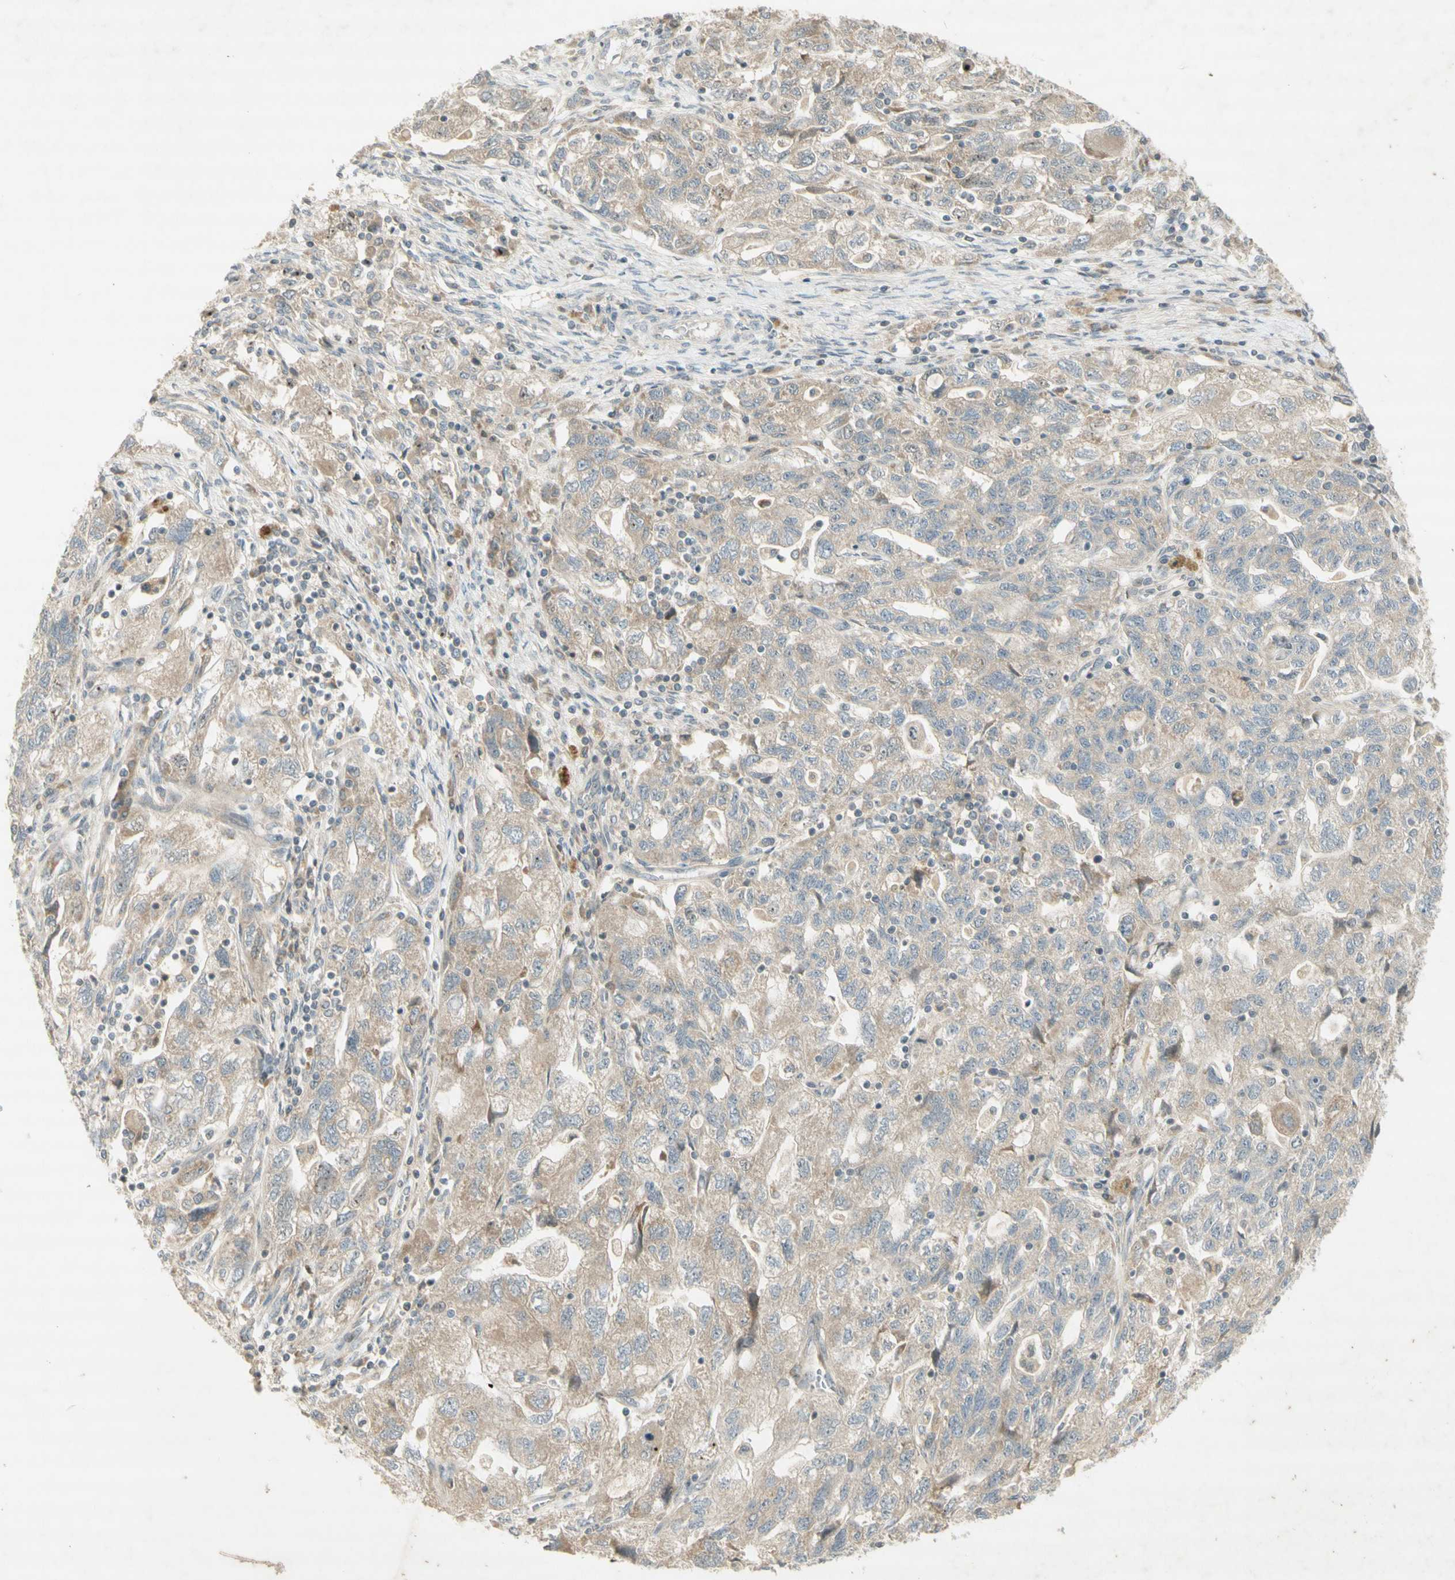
{"staining": {"intensity": "weak", "quantity": ">75%", "location": "cytoplasmic/membranous"}, "tissue": "ovarian cancer", "cell_type": "Tumor cells", "image_type": "cancer", "snomed": [{"axis": "morphology", "description": "Carcinoma, NOS"}, {"axis": "morphology", "description": "Cystadenocarcinoma, serous, NOS"}, {"axis": "topography", "description": "Ovary"}], "caption": "Brown immunohistochemical staining in ovarian cancer displays weak cytoplasmic/membranous expression in about >75% of tumor cells.", "gene": "ETF1", "patient": {"sex": "female", "age": 69}}